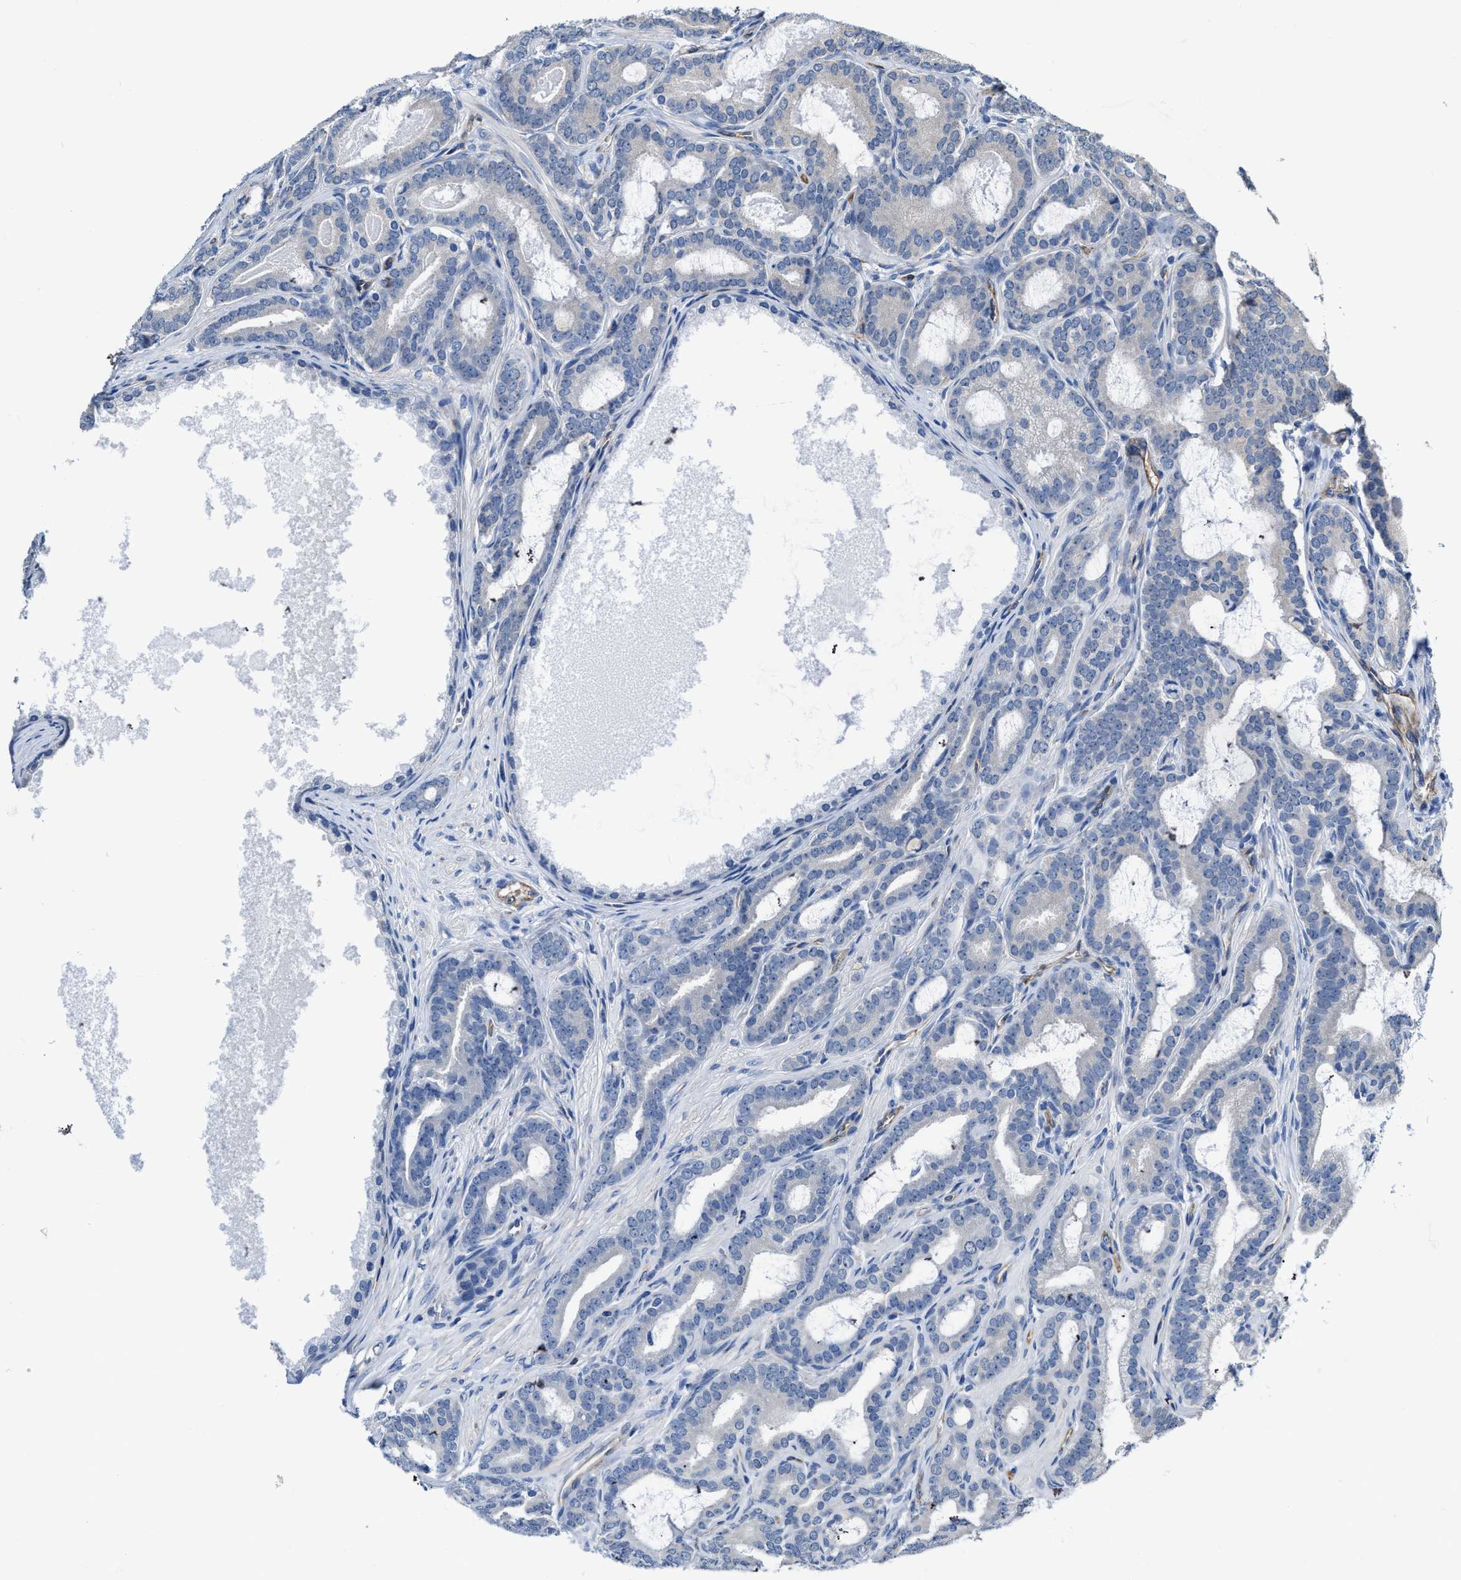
{"staining": {"intensity": "negative", "quantity": "none", "location": "none"}, "tissue": "prostate cancer", "cell_type": "Tumor cells", "image_type": "cancer", "snomed": [{"axis": "morphology", "description": "Adenocarcinoma, High grade"}, {"axis": "topography", "description": "Prostate"}], "caption": "IHC micrograph of neoplastic tissue: human prostate adenocarcinoma (high-grade) stained with DAB (3,3'-diaminobenzidine) shows no significant protein positivity in tumor cells.", "gene": "C22orf42", "patient": {"sex": "male", "age": 60}}